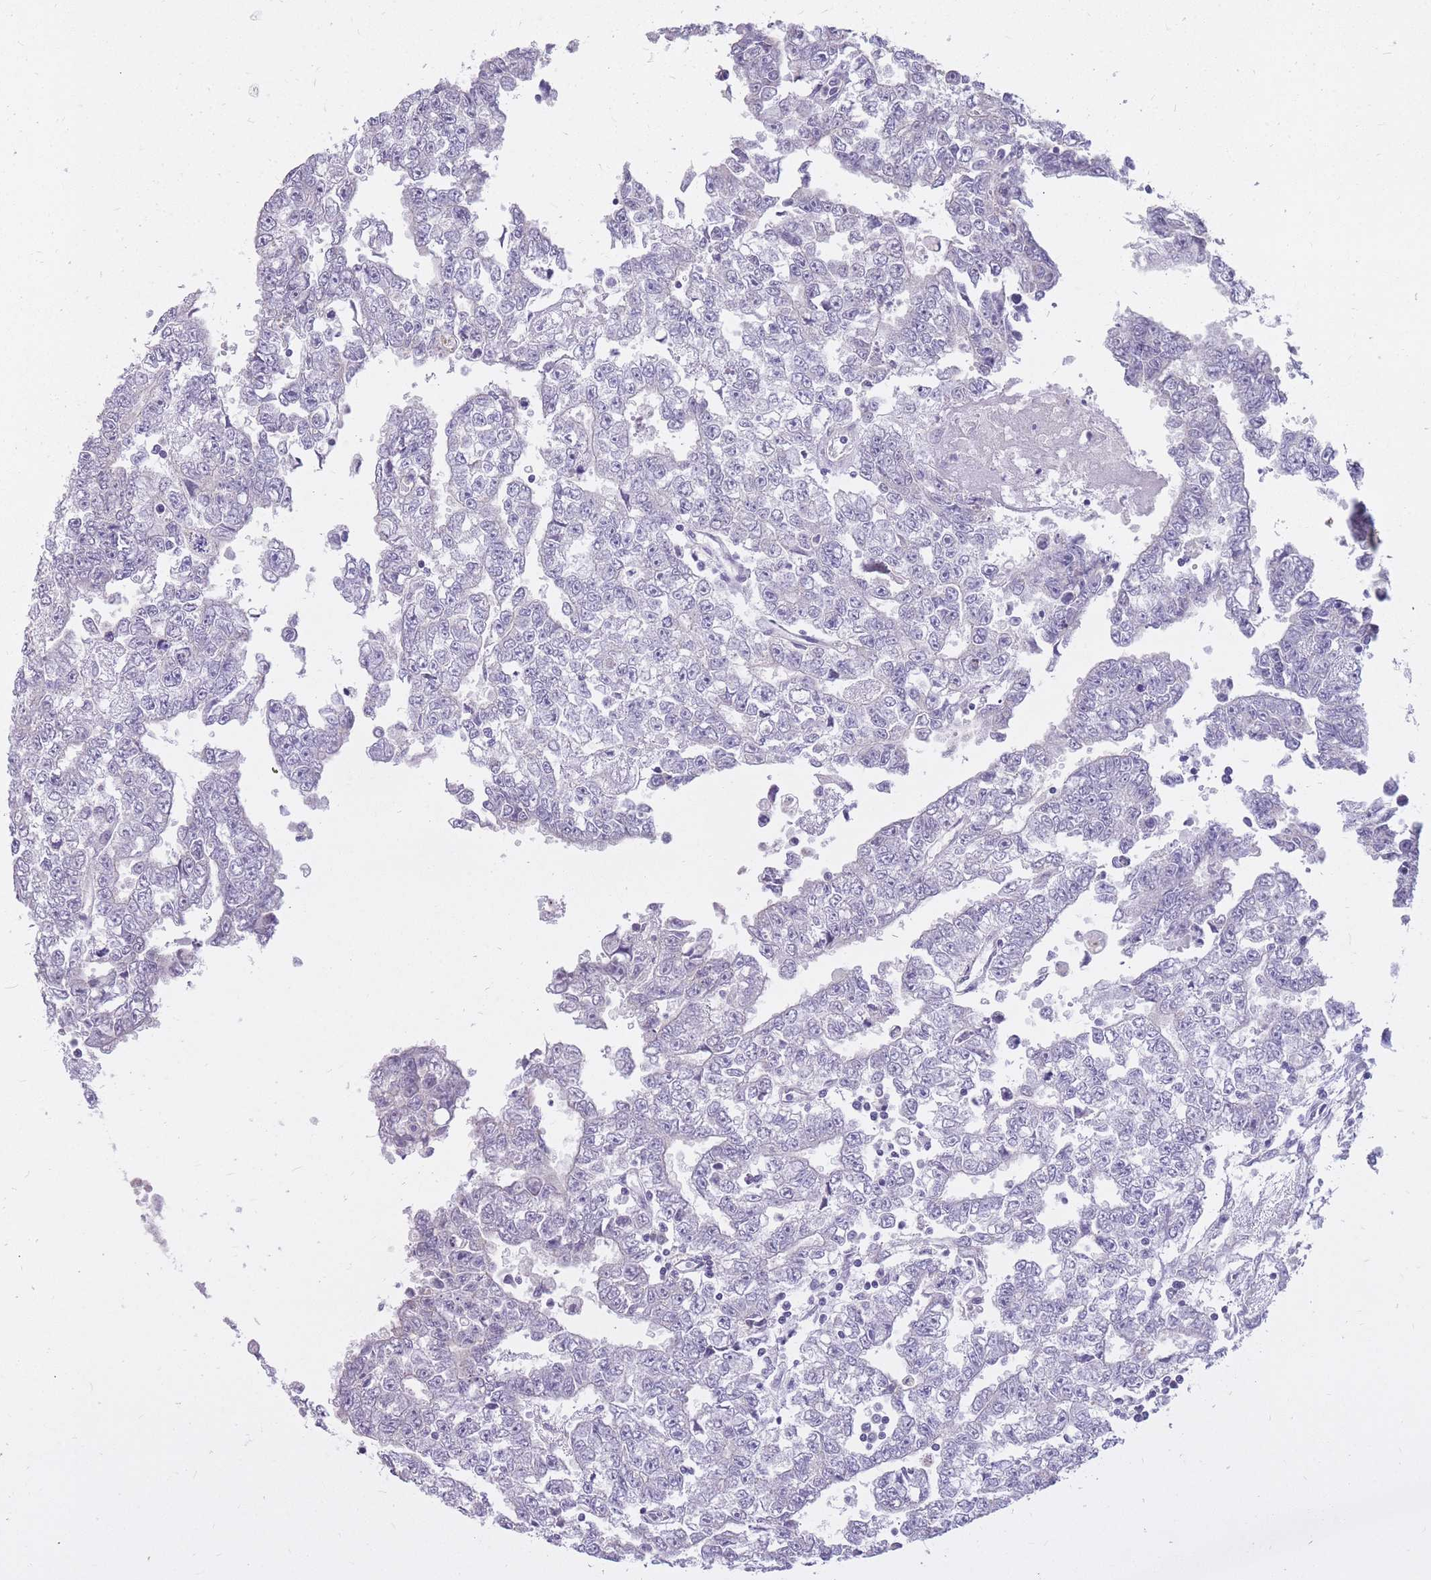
{"staining": {"intensity": "negative", "quantity": "none", "location": "none"}, "tissue": "testis cancer", "cell_type": "Tumor cells", "image_type": "cancer", "snomed": [{"axis": "morphology", "description": "Carcinoma, Embryonal, NOS"}, {"axis": "topography", "description": "Testis"}], "caption": "Image shows no protein expression in tumor cells of testis embryonal carcinoma tissue.", "gene": "RNF170", "patient": {"sex": "male", "age": 25}}